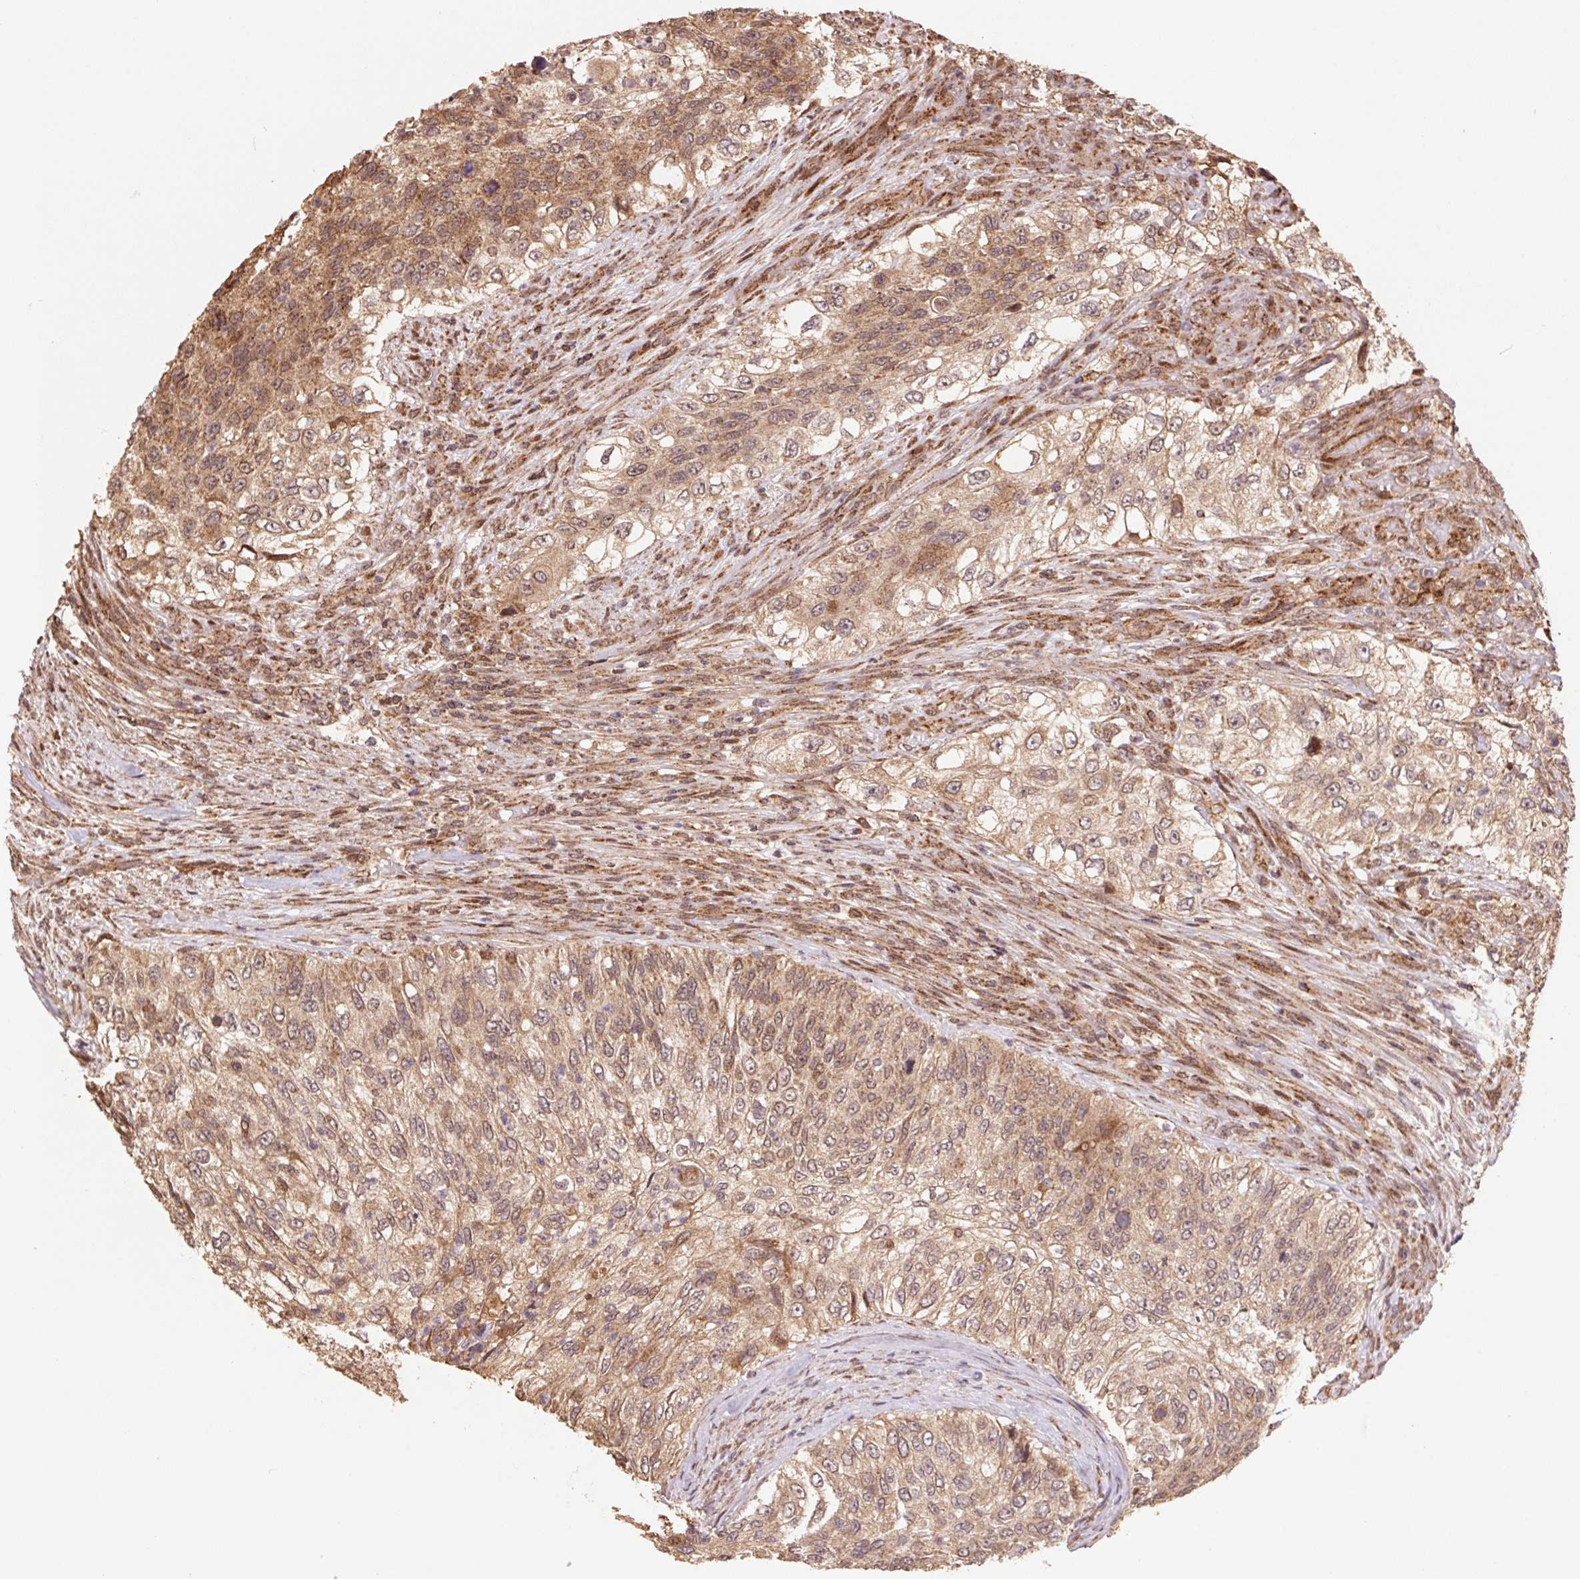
{"staining": {"intensity": "moderate", "quantity": "25%-75%", "location": "cytoplasmic/membranous,nuclear"}, "tissue": "urothelial cancer", "cell_type": "Tumor cells", "image_type": "cancer", "snomed": [{"axis": "morphology", "description": "Urothelial carcinoma, High grade"}, {"axis": "topography", "description": "Urinary bladder"}], "caption": "This micrograph reveals urothelial cancer stained with IHC to label a protein in brown. The cytoplasmic/membranous and nuclear of tumor cells show moderate positivity for the protein. Nuclei are counter-stained blue.", "gene": "PDHA1", "patient": {"sex": "female", "age": 60}}